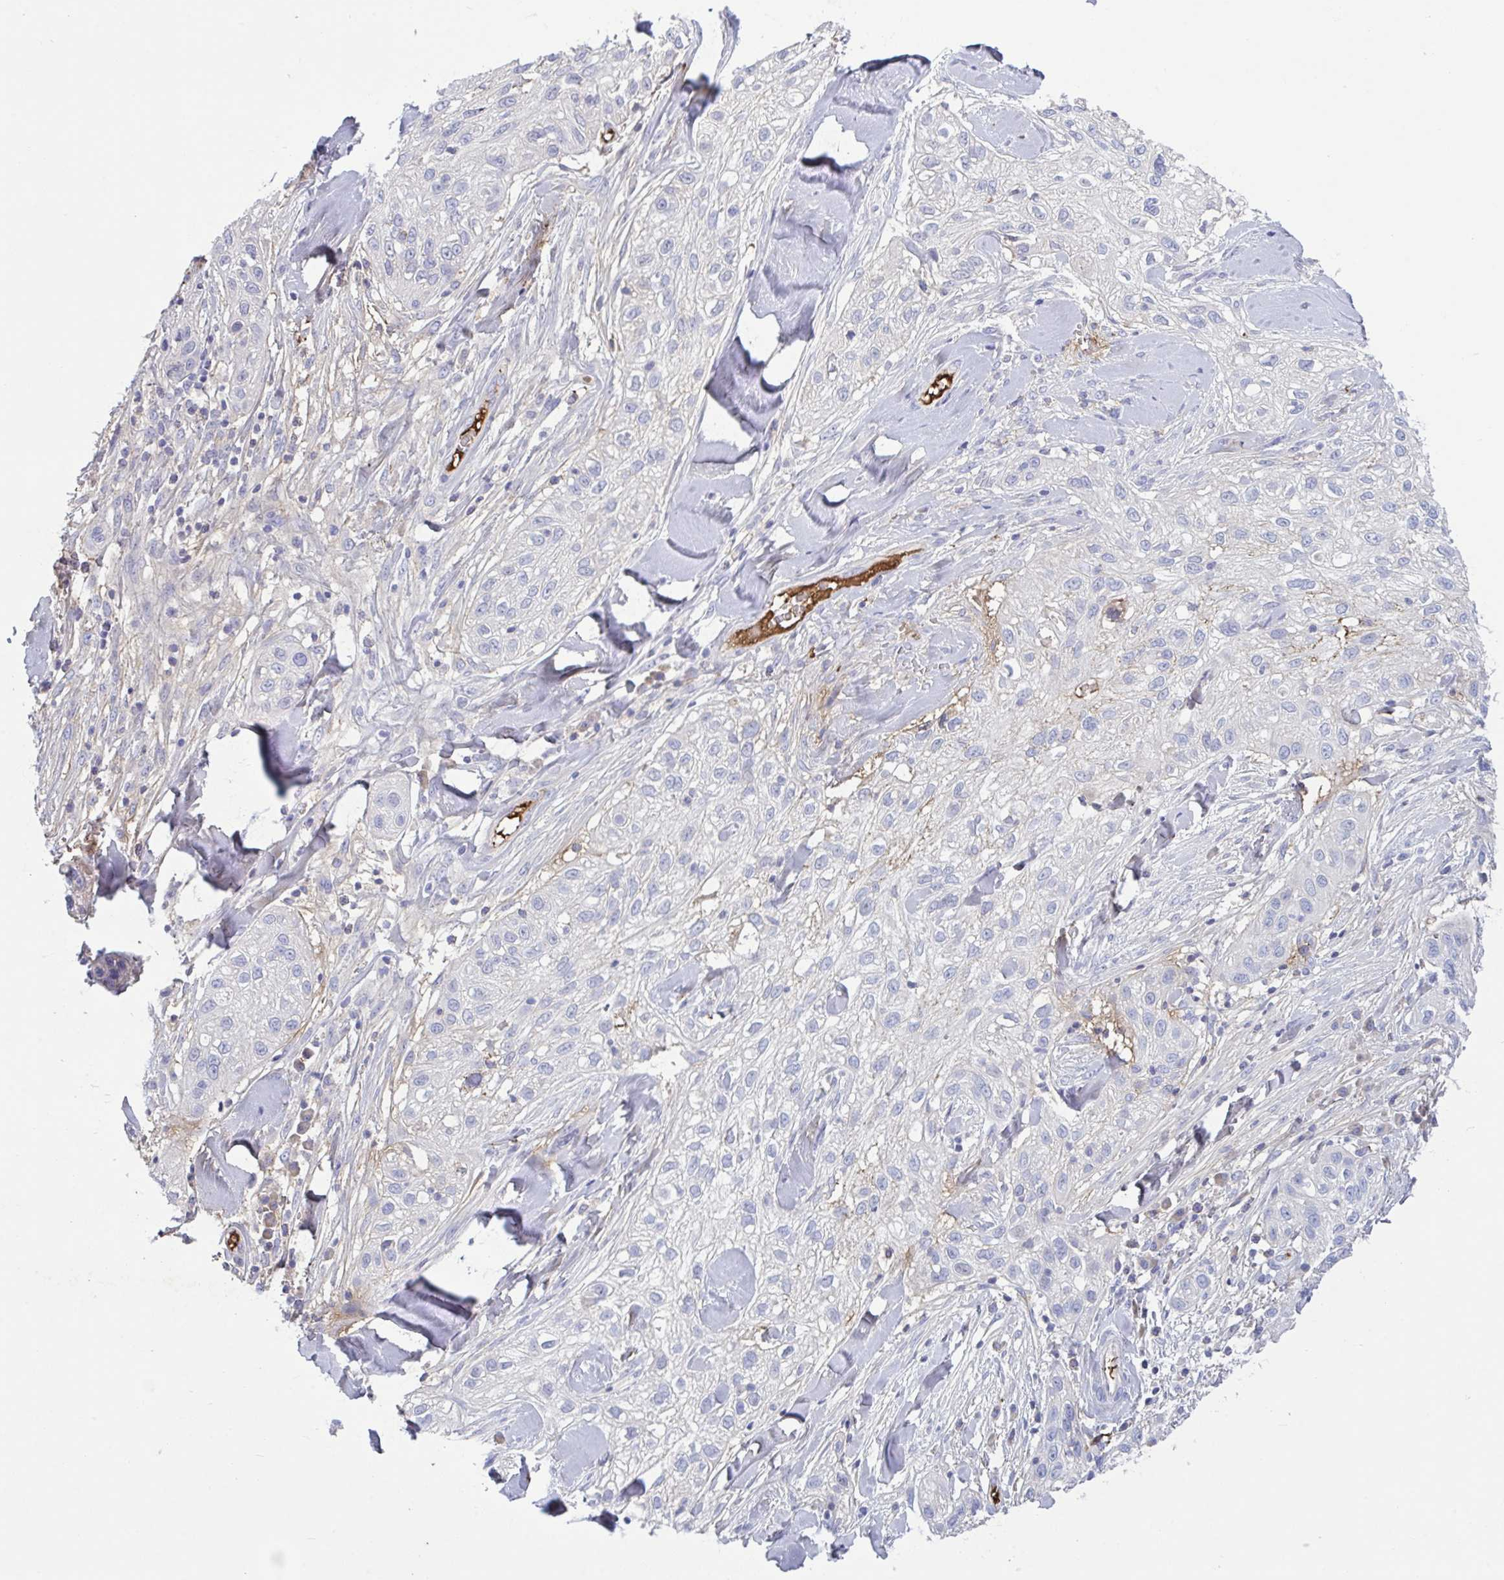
{"staining": {"intensity": "negative", "quantity": "none", "location": "none"}, "tissue": "skin cancer", "cell_type": "Tumor cells", "image_type": "cancer", "snomed": [{"axis": "morphology", "description": "Squamous cell carcinoma, NOS"}, {"axis": "topography", "description": "Skin"}], "caption": "A micrograph of human skin cancer is negative for staining in tumor cells. (DAB (3,3'-diaminobenzidine) immunohistochemistry with hematoxylin counter stain).", "gene": "IL1R1", "patient": {"sex": "male", "age": 82}}